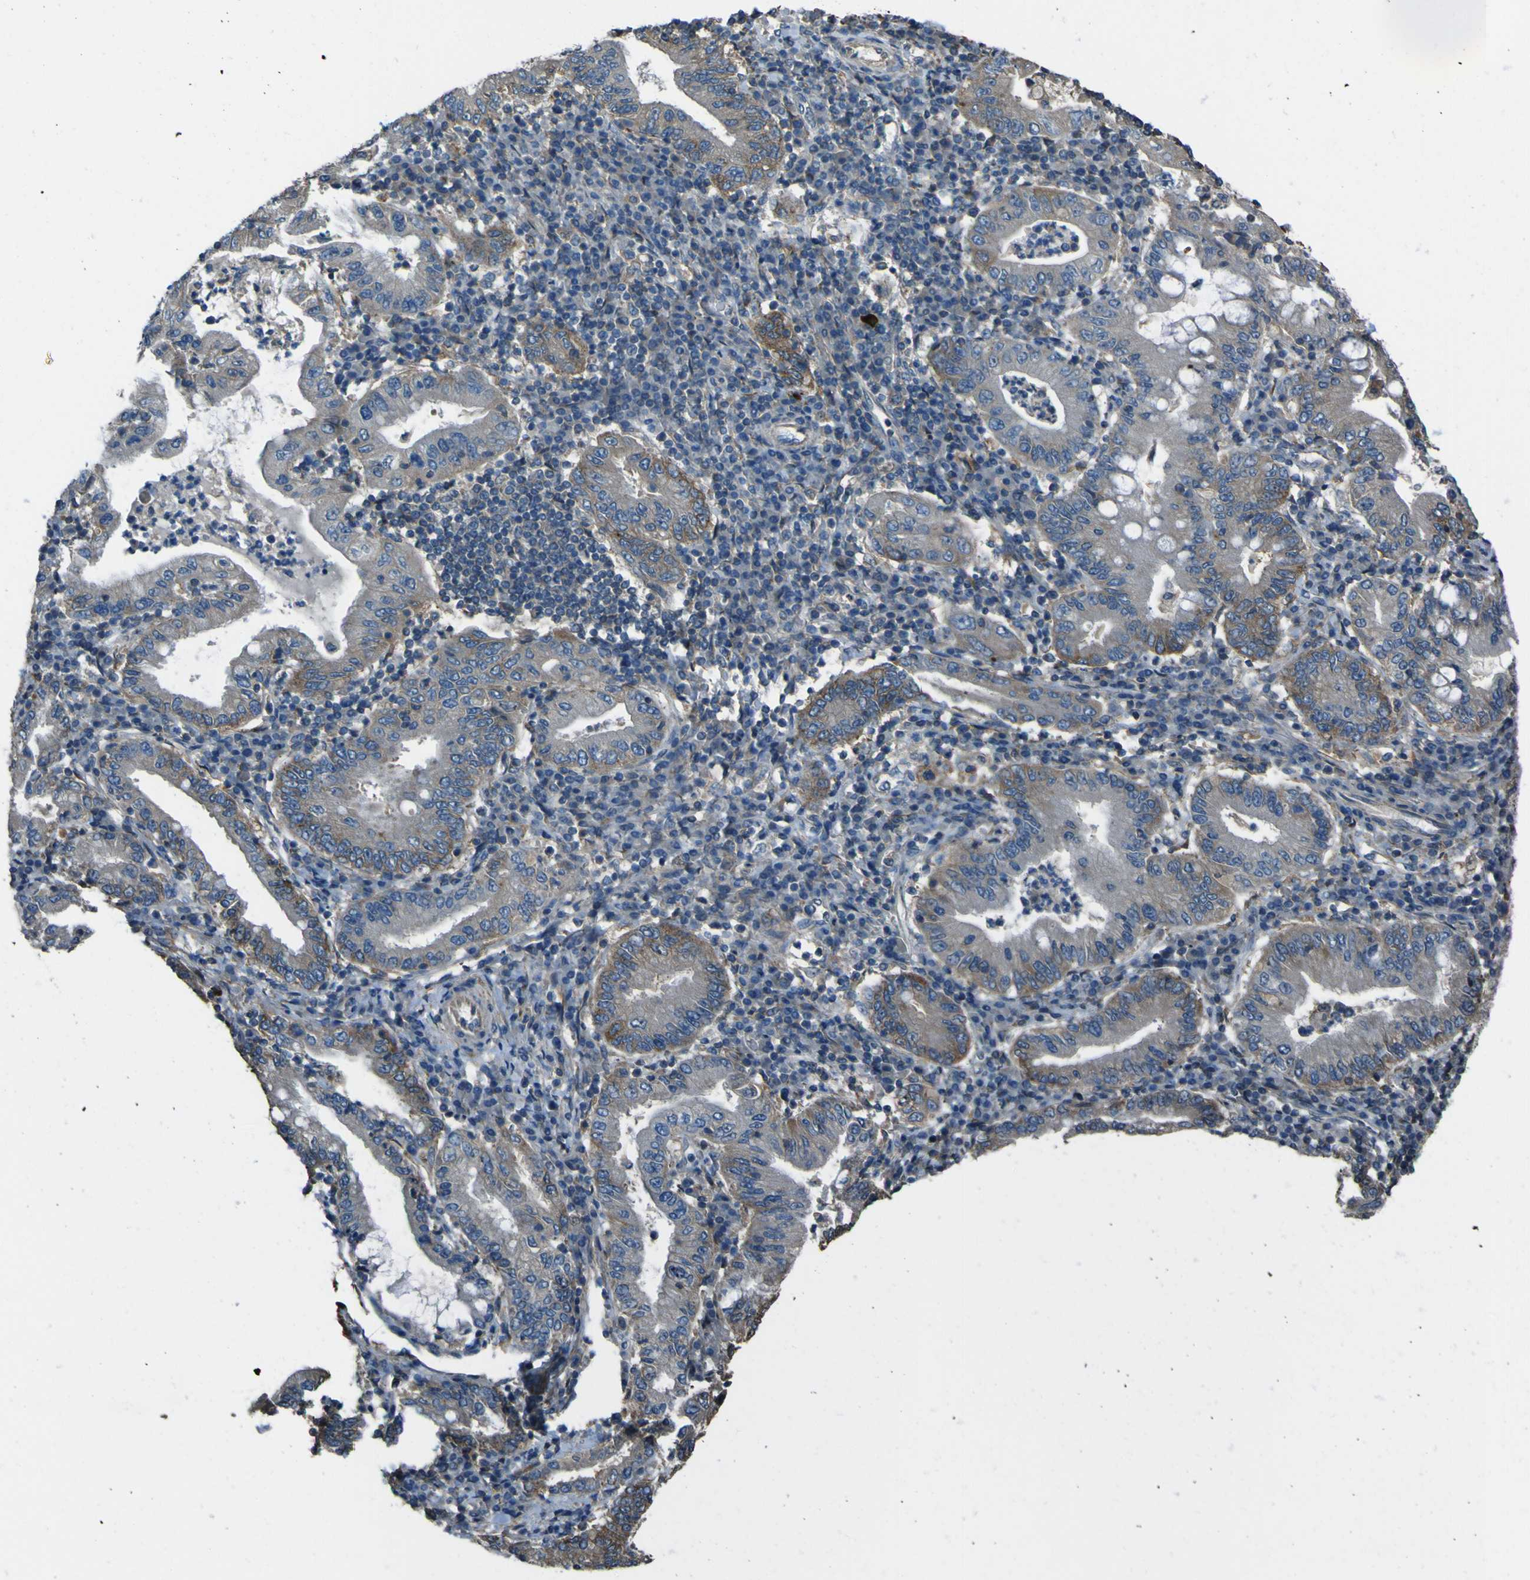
{"staining": {"intensity": "moderate", "quantity": "<25%", "location": "cytoplasmic/membranous"}, "tissue": "stomach cancer", "cell_type": "Tumor cells", "image_type": "cancer", "snomed": [{"axis": "morphology", "description": "Normal tissue, NOS"}, {"axis": "morphology", "description": "Adenocarcinoma, NOS"}, {"axis": "topography", "description": "Esophagus"}, {"axis": "topography", "description": "Stomach, upper"}, {"axis": "topography", "description": "Peripheral nerve tissue"}], "caption": "Immunohistochemistry photomicrograph of stomach adenocarcinoma stained for a protein (brown), which displays low levels of moderate cytoplasmic/membranous positivity in about <25% of tumor cells.", "gene": "NAALADL2", "patient": {"sex": "male", "age": 62}}